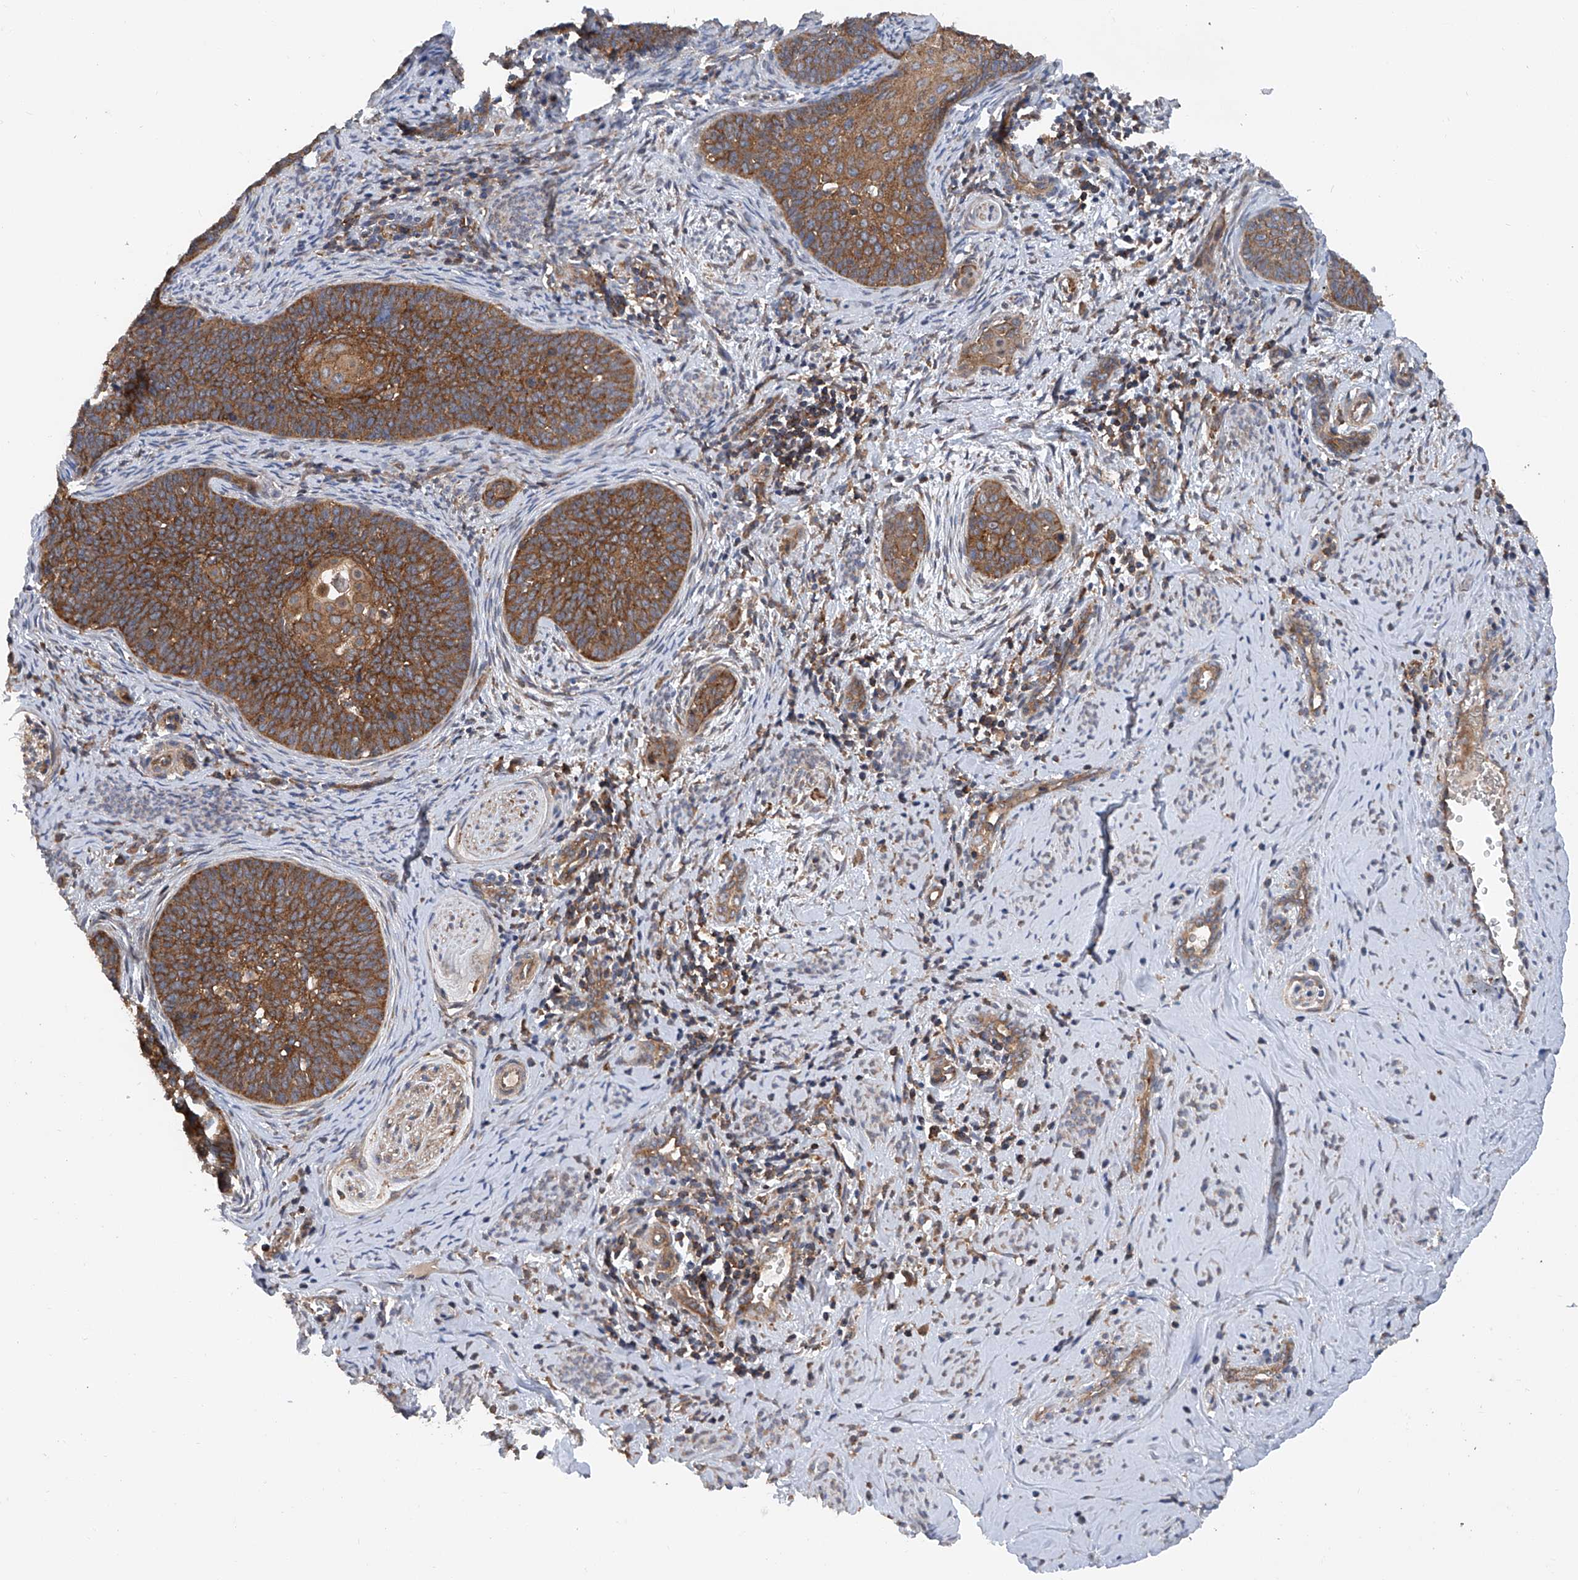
{"staining": {"intensity": "strong", "quantity": ">75%", "location": "cytoplasmic/membranous"}, "tissue": "cervical cancer", "cell_type": "Tumor cells", "image_type": "cancer", "snomed": [{"axis": "morphology", "description": "Squamous cell carcinoma, NOS"}, {"axis": "topography", "description": "Cervix"}], "caption": "Immunohistochemistry (IHC) (DAB) staining of cervical cancer (squamous cell carcinoma) demonstrates strong cytoplasmic/membranous protein staining in approximately >75% of tumor cells. (Stains: DAB in brown, nuclei in blue, Microscopy: brightfield microscopy at high magnification).", "gene": "SMAP1", "patient": {"sex": "female", "age": 33}}